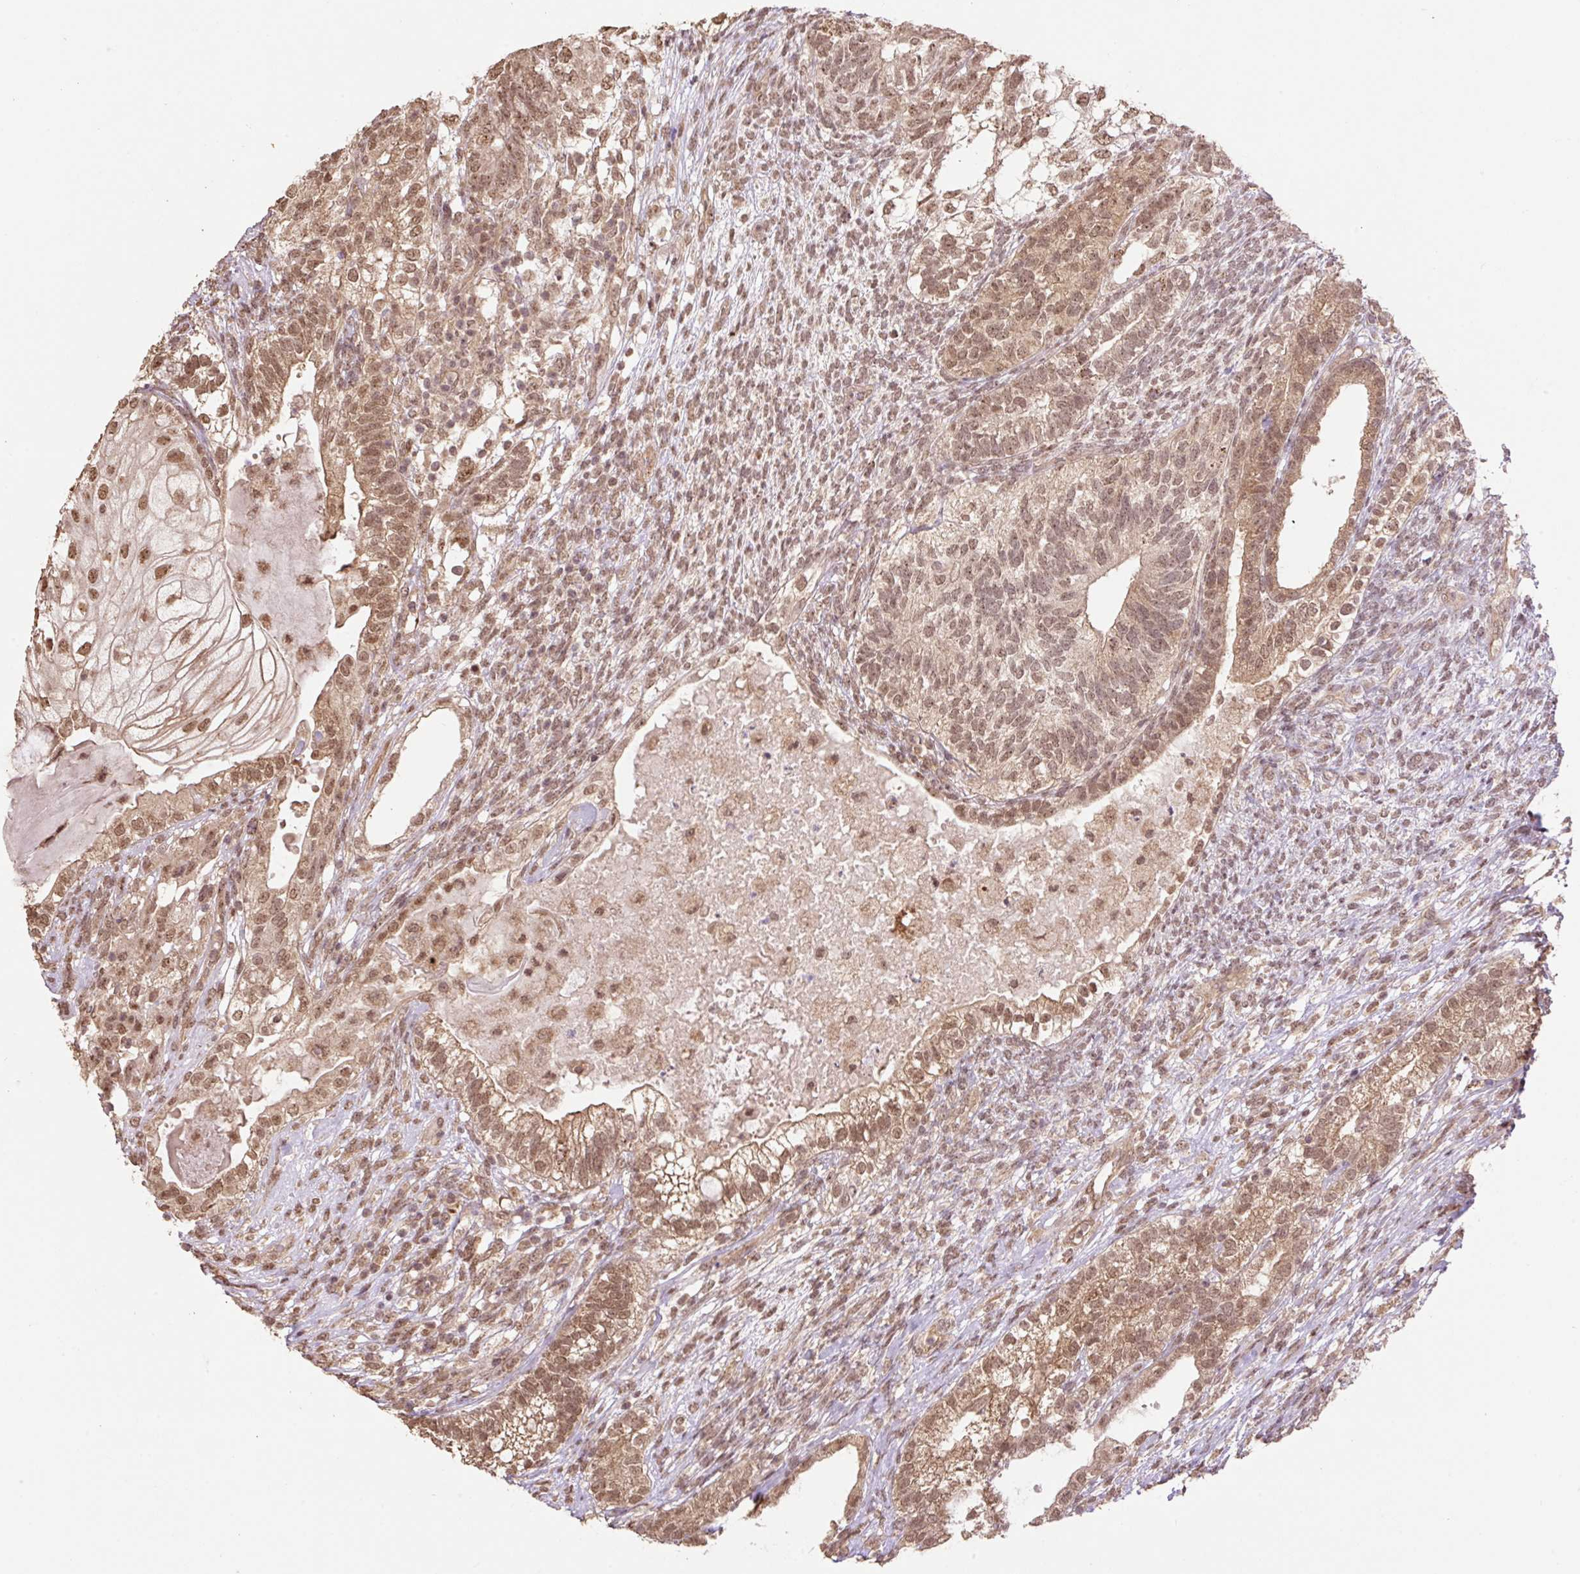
{"staining": {"intensity": "moderate", "quantity": ">75%", "location": "cytoplasmic/membranous,nuclear"}, "tissue": "testis cancer", "cell_type": "Tumor cells", "image_type": "cancer", "snomed": [{"axis": "morphology", "description": "Seminoma, NOS"}, {"axis": "morphology", "description": "Carcinoma, Embryonal, NOS"}, {"axis": "topography", "description": "Testis"}], "caption": "Brown immunohistochemical staining in testis cancer reveals moderate cytoplasmic/membranous and nuclear positivity in approximately >75% of tumor cells. (brown staining indicates protein expression, while blue staining denotes nuclei).", "gene": "VPS25", "patient": {"sex": "male", "age": 41}}